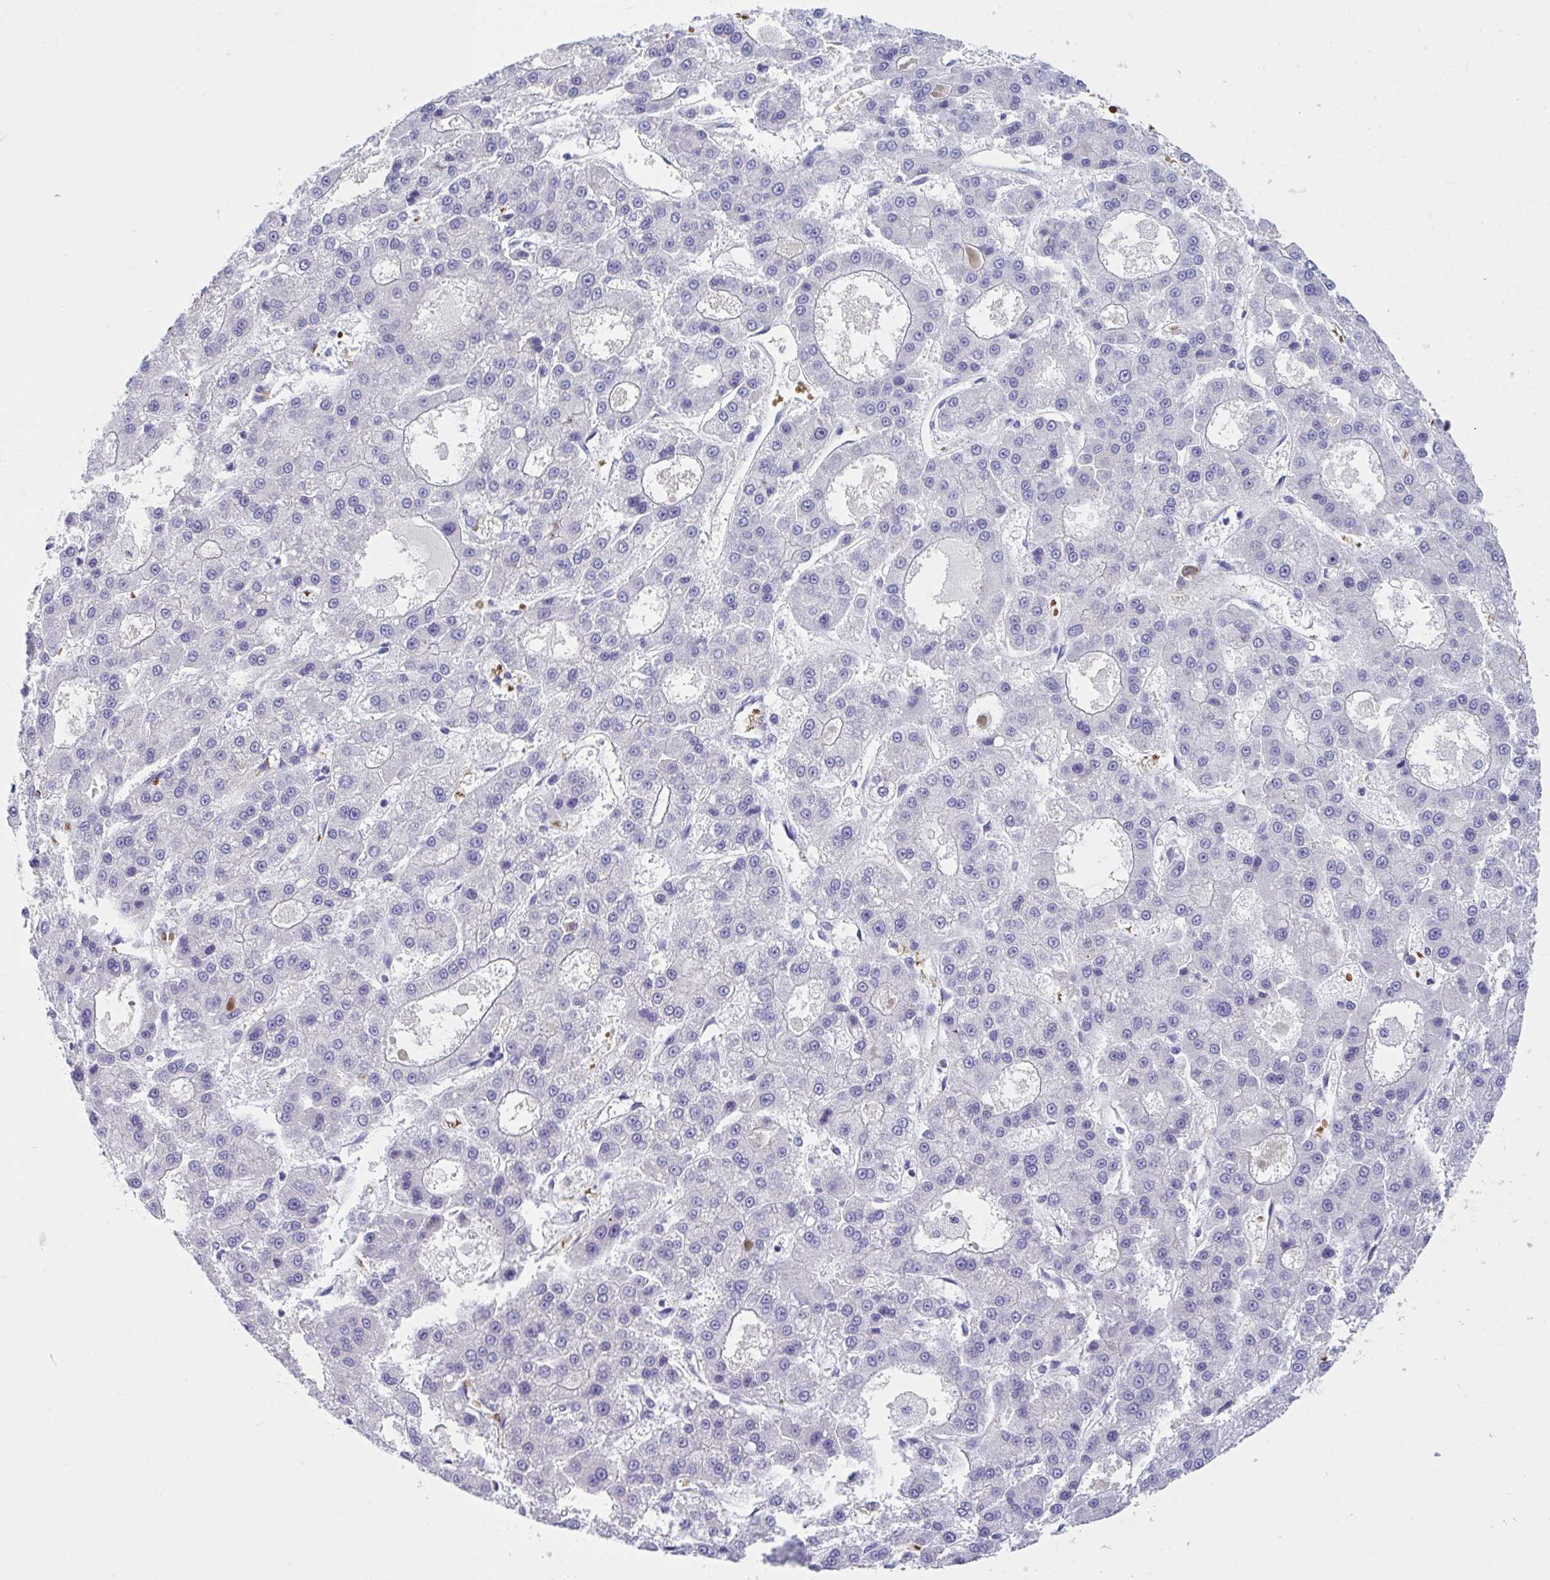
{"staining": {"intensity": "negative", "quantity": "none", "location": "none"}, "tissue": "liver cancer", "cell_type": "Tumor cells", "image_type": "cancer", "snomed": [{"axis": "morphology", "description": "Carcinoma, Hepatocellular, NOS"}, {"axis": "topography", "description": "Liver"}], "caption": "High power microscopy micrograph of an IHC micrograph of liver cancer (hepatocellular carcinoma), revealing no significant positivity in tumor cells. (DAB (3,3'-diaminobenzidine) IHC, high magnification).", "gene": "TTC30B", "patient": {"sex": "male", "age": 70}}